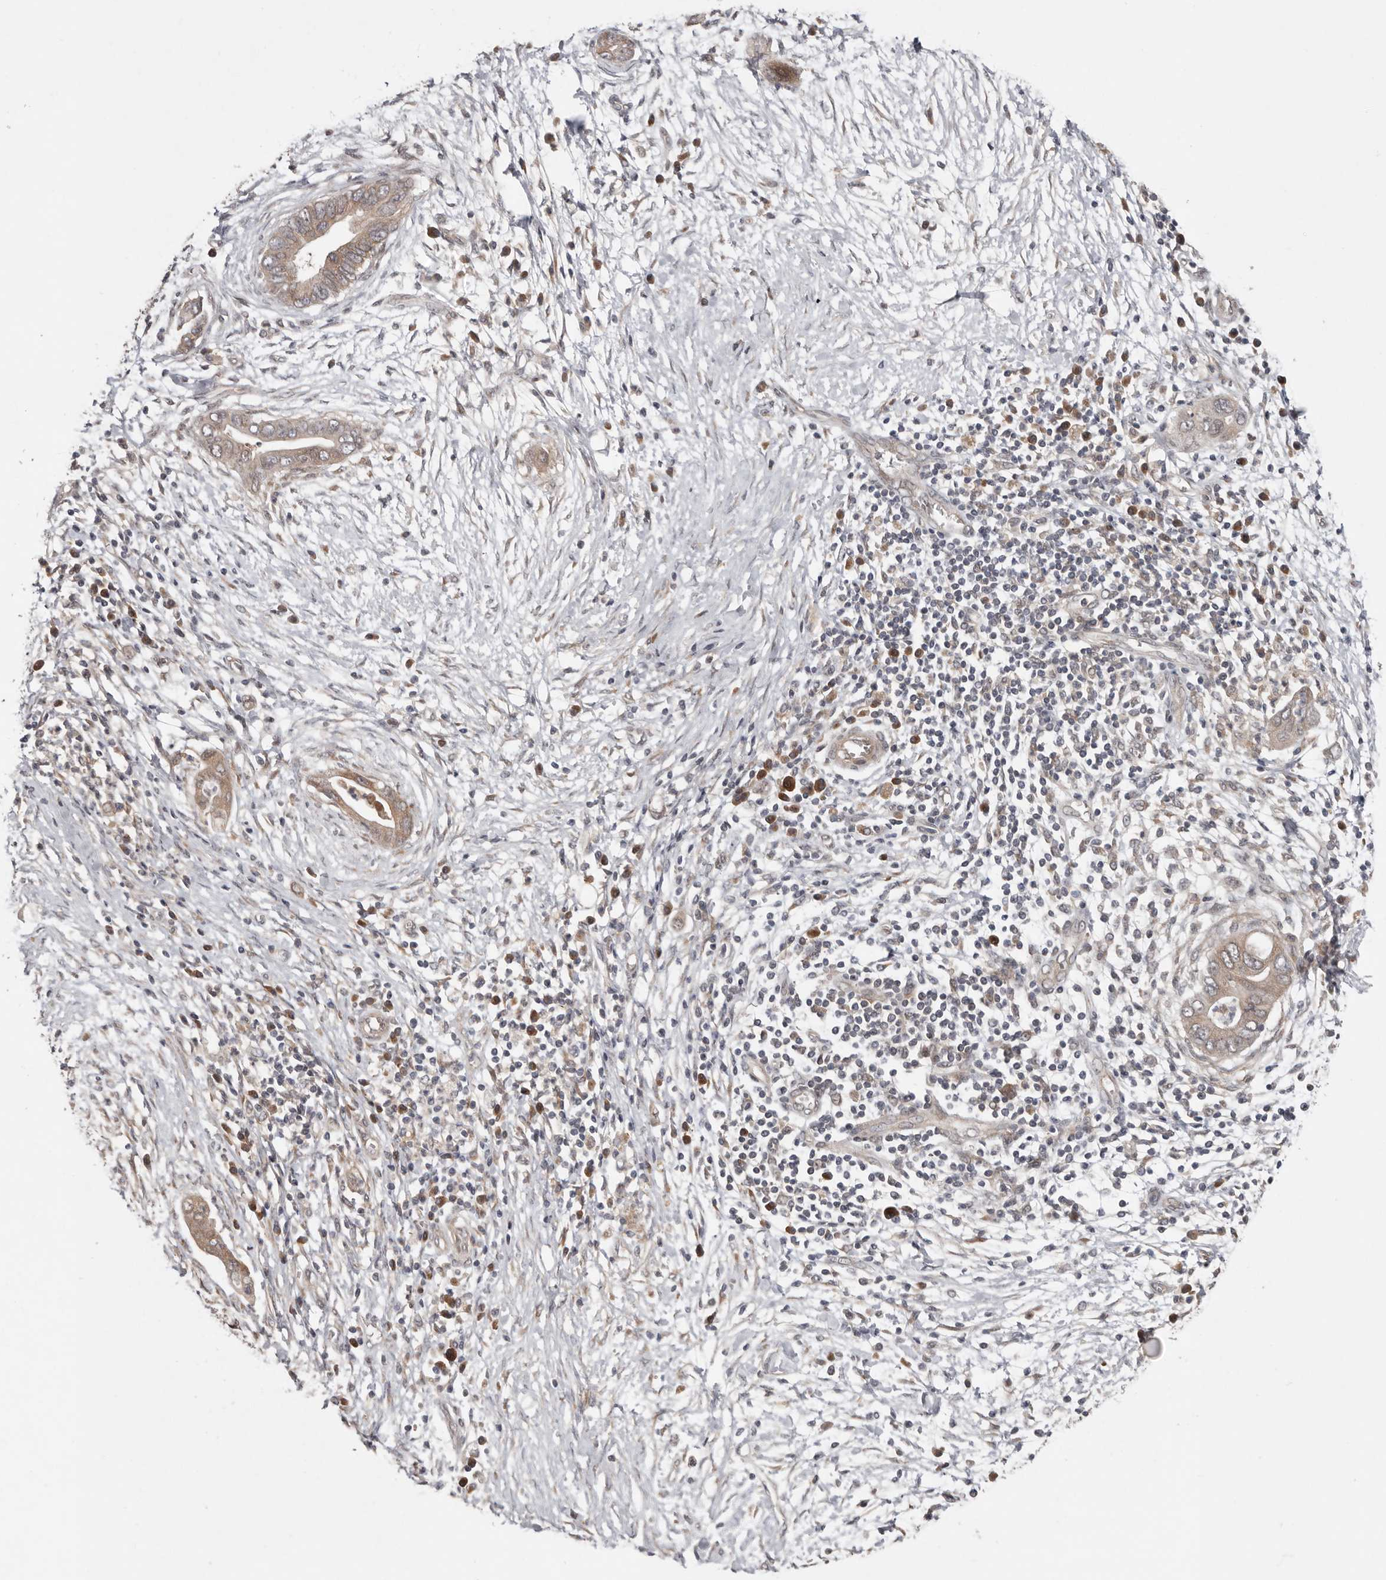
{"staining": {"intensity": "weak", "quantity": ">75%", "location": "cytoplasmic/membranous"}, "tissue": "pancreatic cancer", "cell_type": "Tumor cells", "image_type": "cancer", "snomed": [{"axis": "morphology", "description": "Adenocarcinoma, NOS"}, {"axis": "topography", "description": "Pancreas"}], "caption": "Weak cytoplasmic/membranous protein expression is appreciated in approximately >75% of tumor cells in pancreatic cancer. (DAB IHC with brightfield microscopy, high magnification).", "gene": "CHML", "patient": {"sex": "male", "age": 75}}